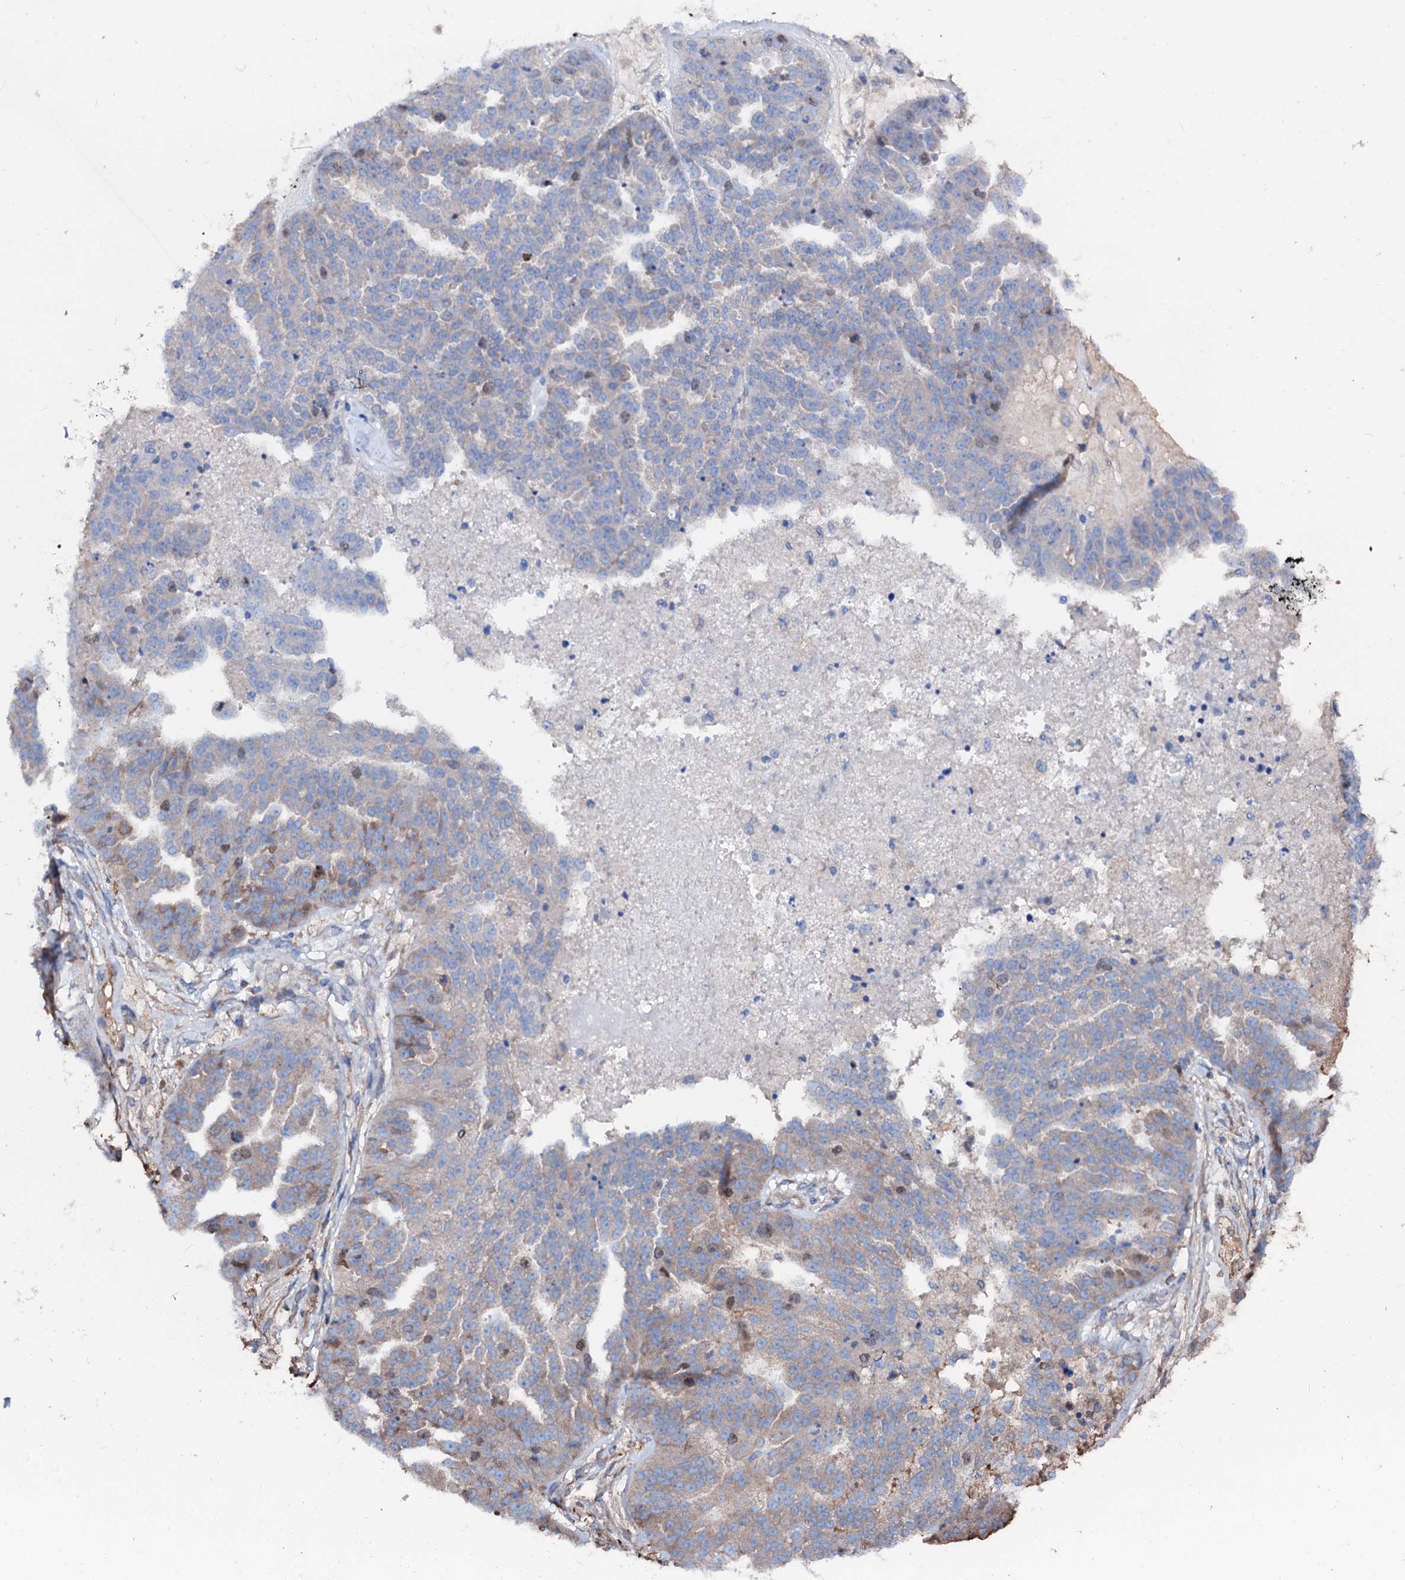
{"staining": {"intensity": "weak", "quantity": "<25%", "location": "cytoplasmic/membranous,nuclear"}, "tissue": "ovarian cancer", "cell_type": "Tumor cells", "image_type": "cancer", "snomed": [{"axis": "morphology", "description": "Cystadenocarcinoma, serous, NOS"}, {"axis": "topography", "description": "Ovary"}], "caption": "The immunohistochemistry photomicrograph has no significant expression in tumor cells of ovarian cancer (serous cystadenocarcinoma) tissue.", "gene": "CSKMT", "patient": {"sex": "female", "age": 58}}